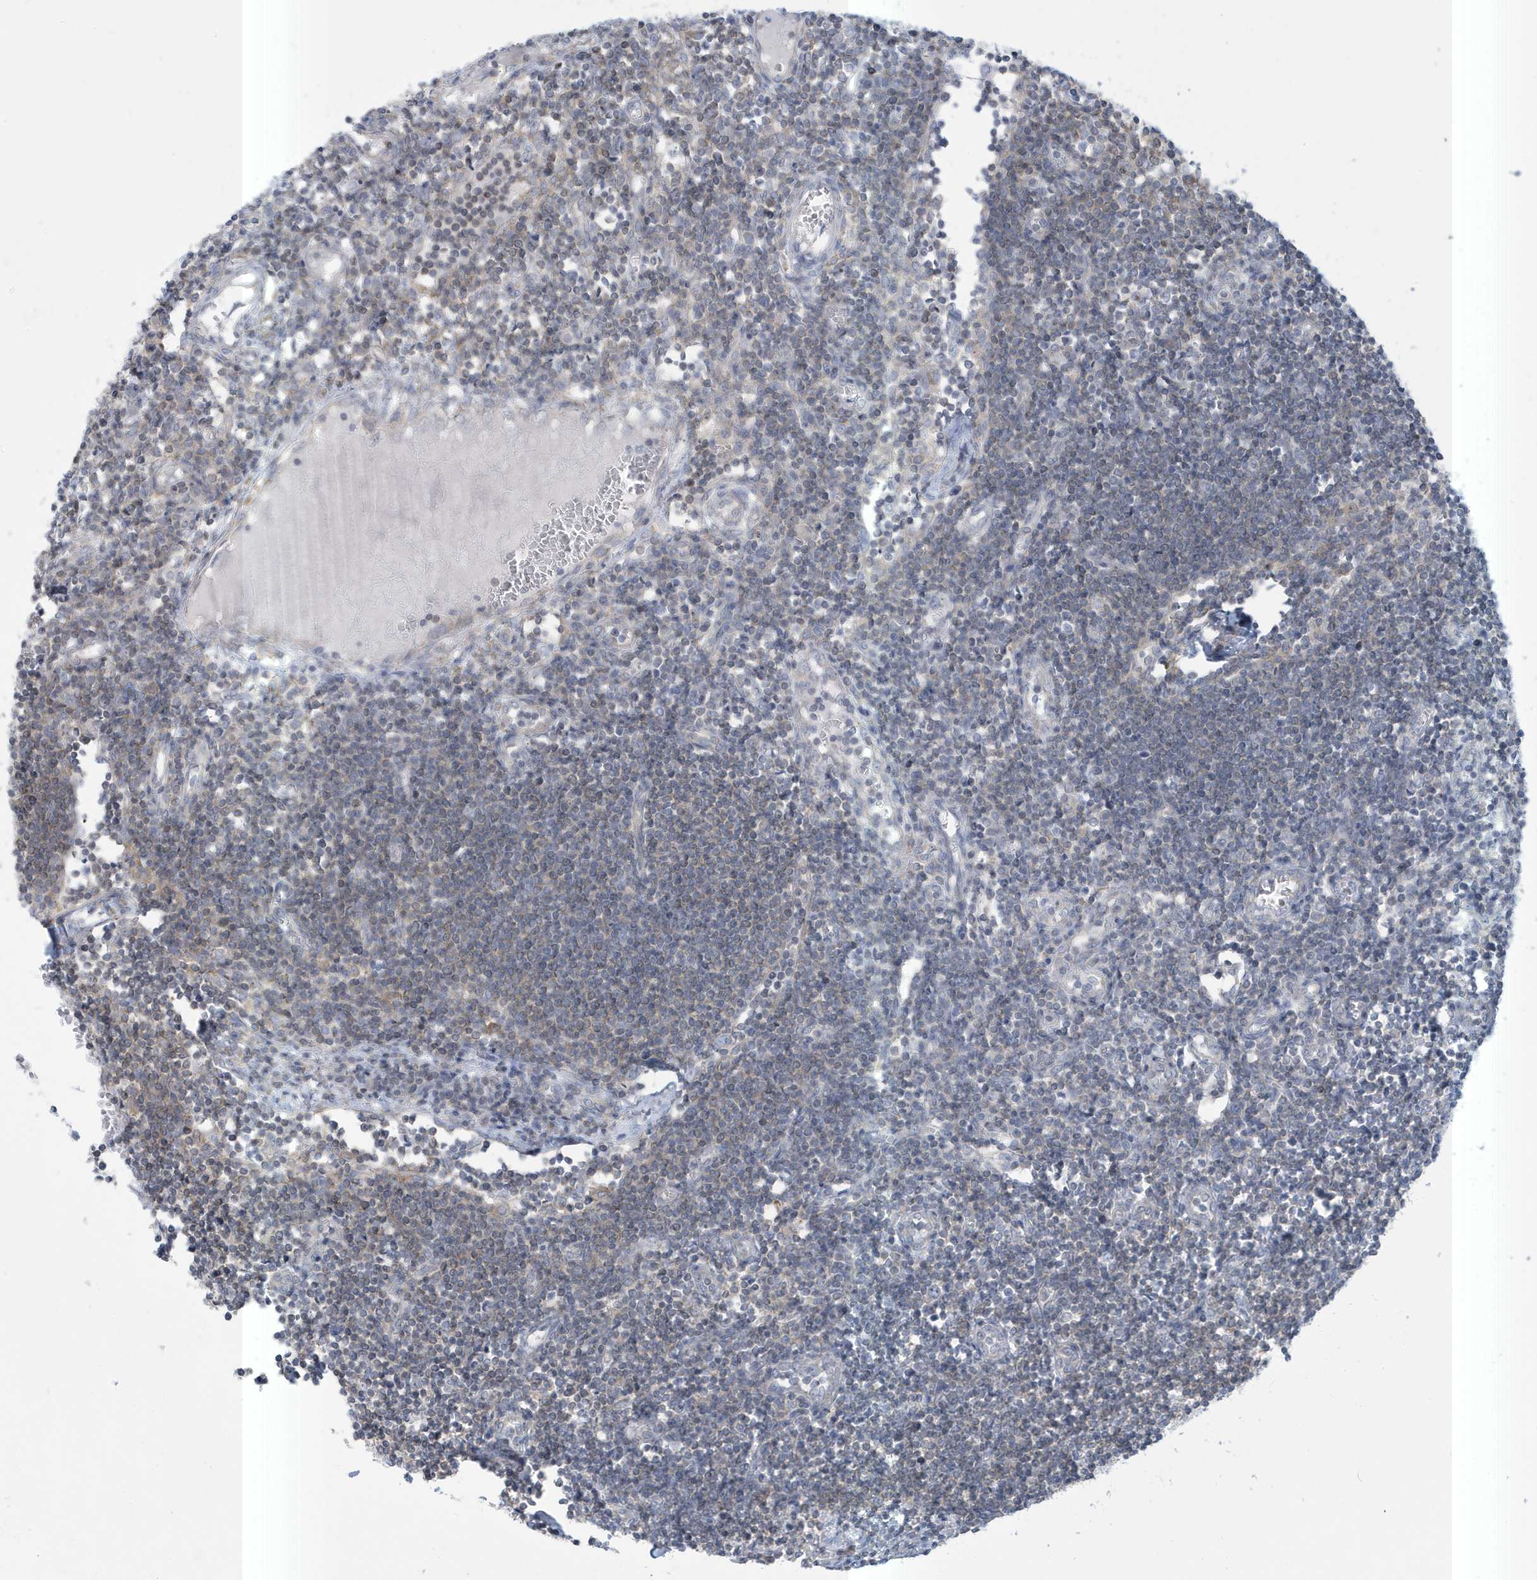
{"staining": {"intensity": "negative", "quantity": "none", "location": "none"}, "tissue": "lymph node", "cell_type": "Germinal center cells", "image_type": "normal", "snomed": [{"axis": "morphology", "description": "Normal tissue, NOS"}, {"axis": "morphology", "description": "Malignant melanoma, Metastatic site"}, {"axis": "topography", "description": "Lymph node"}], "caption": "IHC of unremarkable human lymph node exhibits no expression in germinal center cells. (Stains: DAB (3,3'-diaminobenzidine) immunohistochemistry with hematoxylin counter stain, Microscopy: brightfield microscopy at high magnification).", "gene": "SLAMF9", "patient": {"sex": "male", "age": 41}}